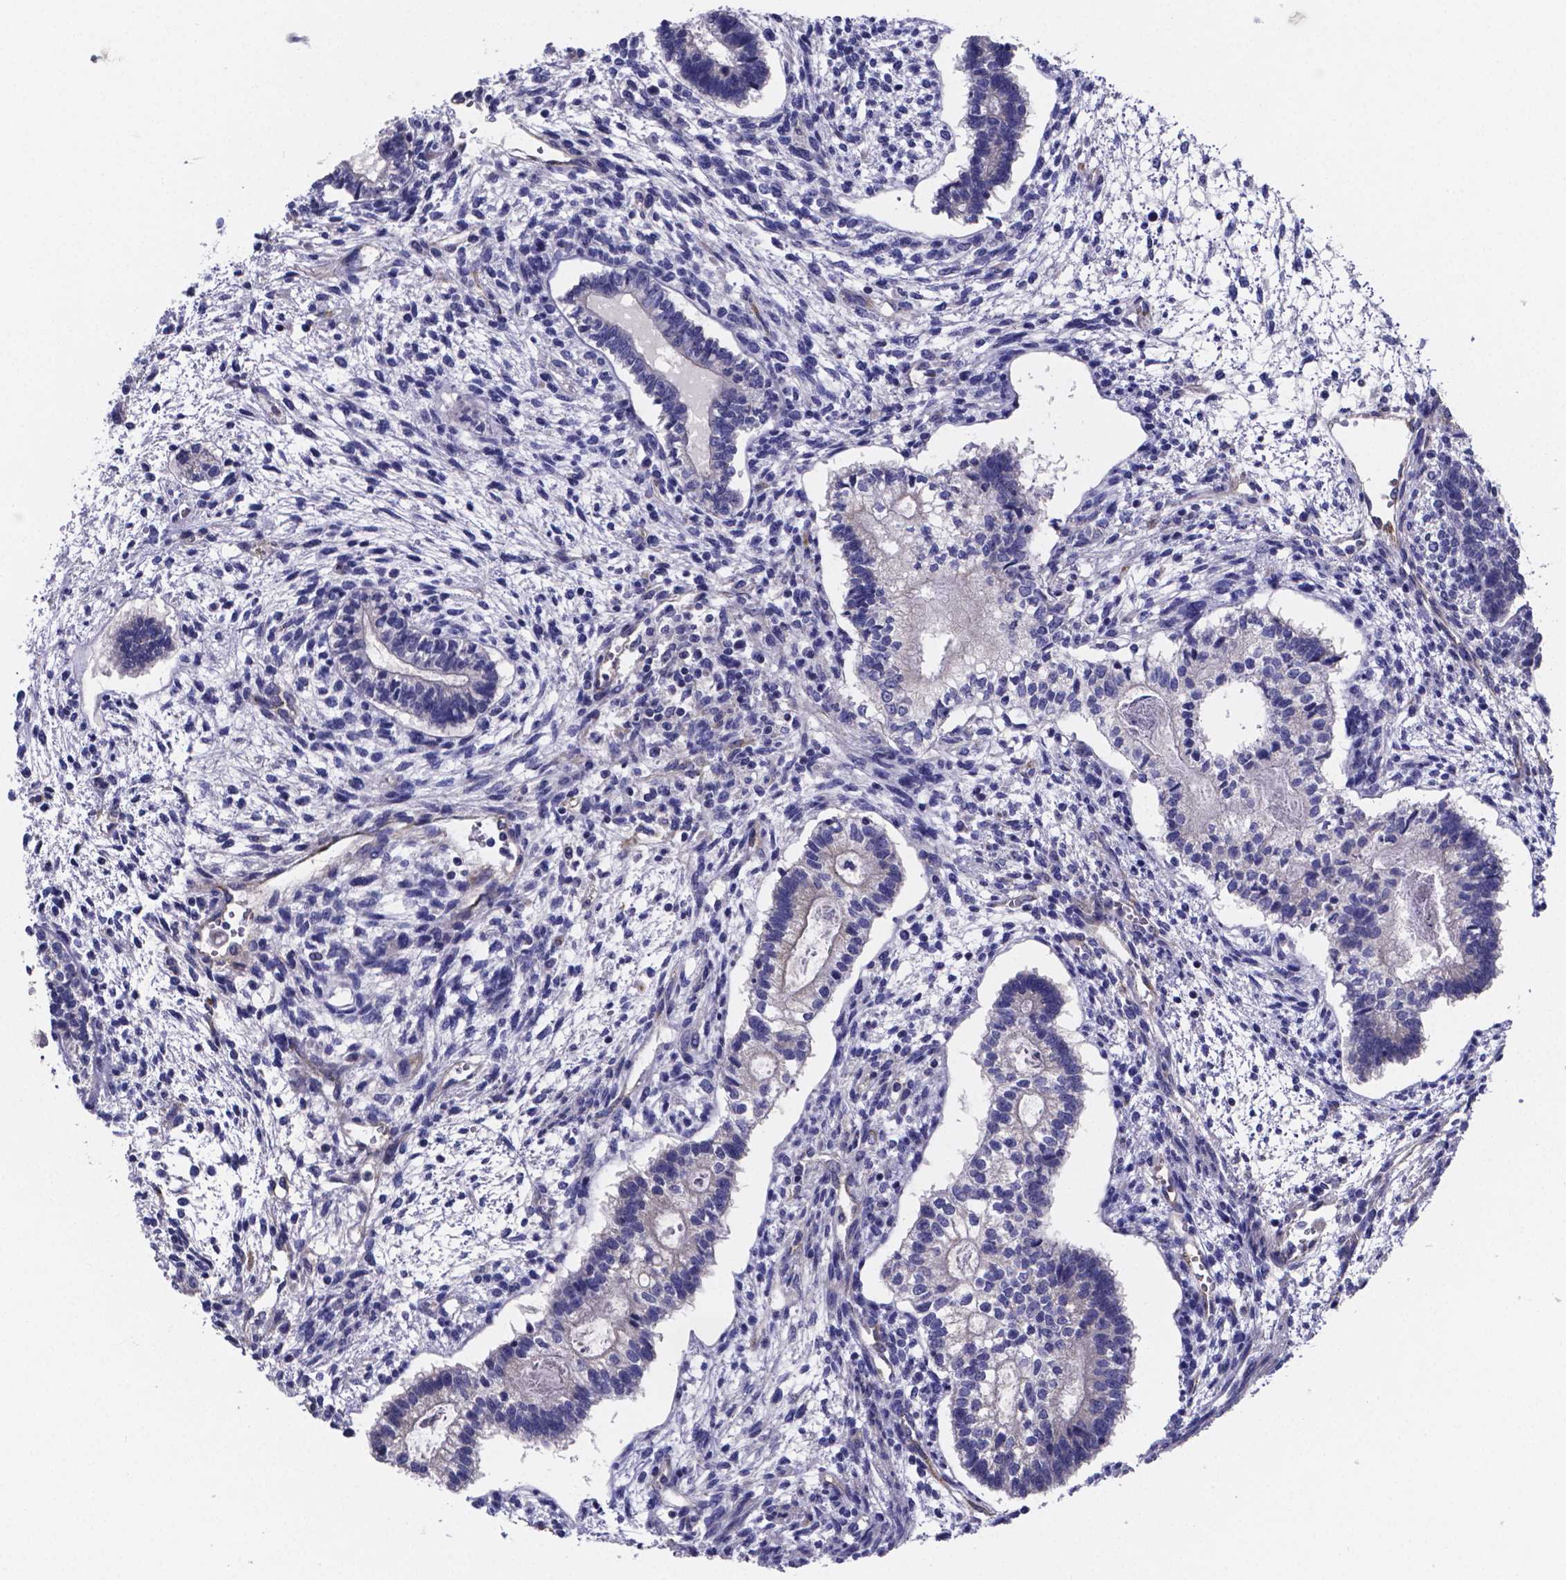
{"staining": {"intensity": "negative", "quantity": "none", "location": "none"}, "tissue": "testis cancer", "cell_type": "Tumor cells", "image_type": "cancer", "snomed": [{"axis": "morphology", "description": "Carcinoma, Embryonal, NOS"}, {"axis": "topography", "description": "Testis"}], "caption": "High power microscopy photomicrograph of an immunohistochemistry (IHC) micrograph of testis cancer (embryonal carcinoma), revealing no significant staining in tumor cells.", "gene": "SFRP4", "patient": {"sex": "male", "age": 37}}